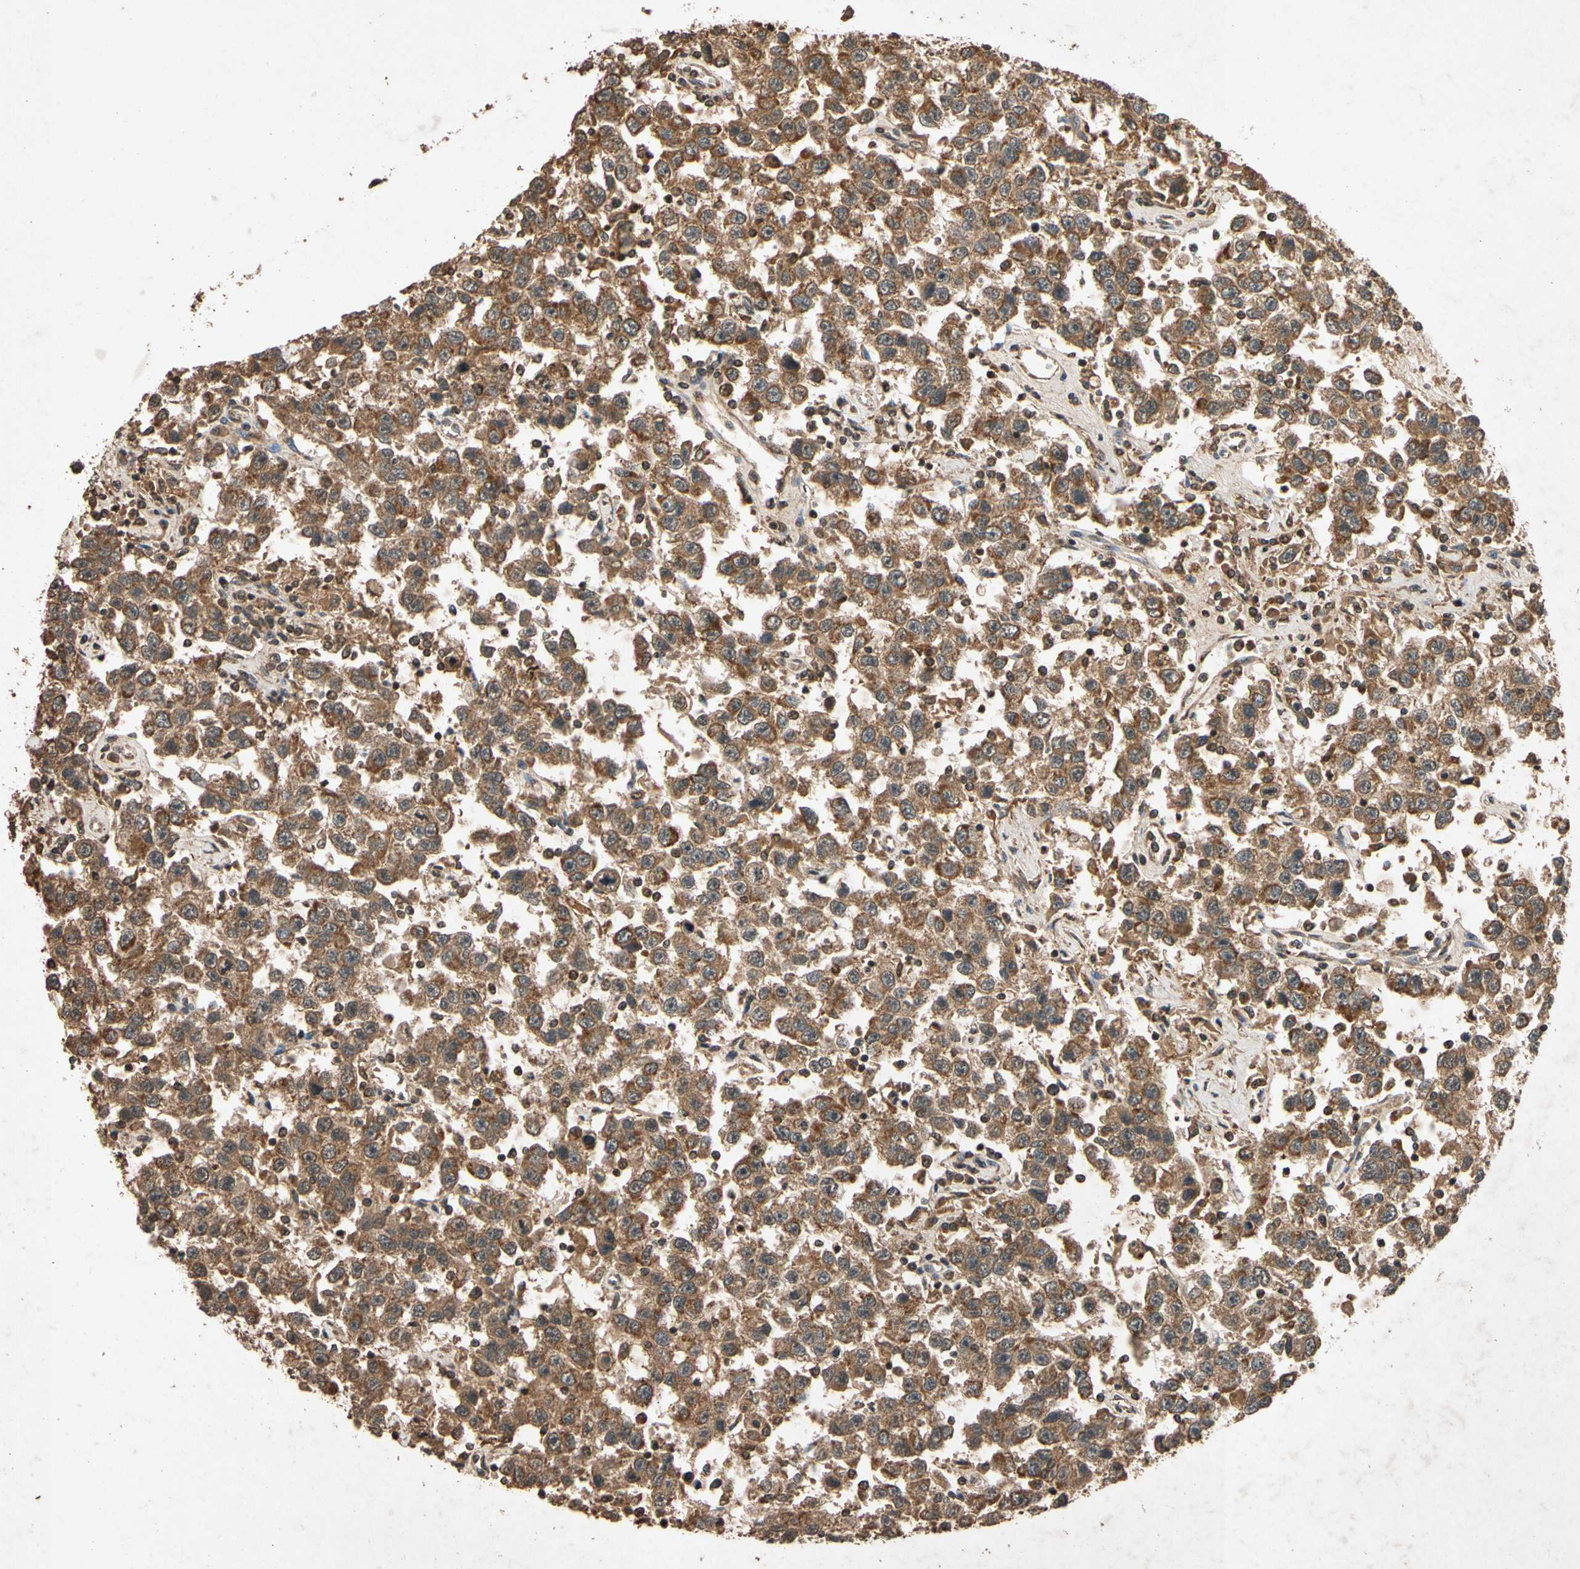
{"staining": {"intensity": "moderate", "quantity": ">75%", "location": "cytoplasmic/membranous"}, "tissue": "testis cancer", "cell_type": "Tumor cells", "image_type": "cancer", "snomed": [{"axis": "morphology", "description": "Seminoma, NOS"}, {"axis": "topography", "description": "Testis"}], "caption": "Seminoma (testis) stained for a protein reveals moderate cytoplasmic/membranous positivity in tumor cells.", "gene": "TXN2", "patient": {"sex": "male", "age": 41}}